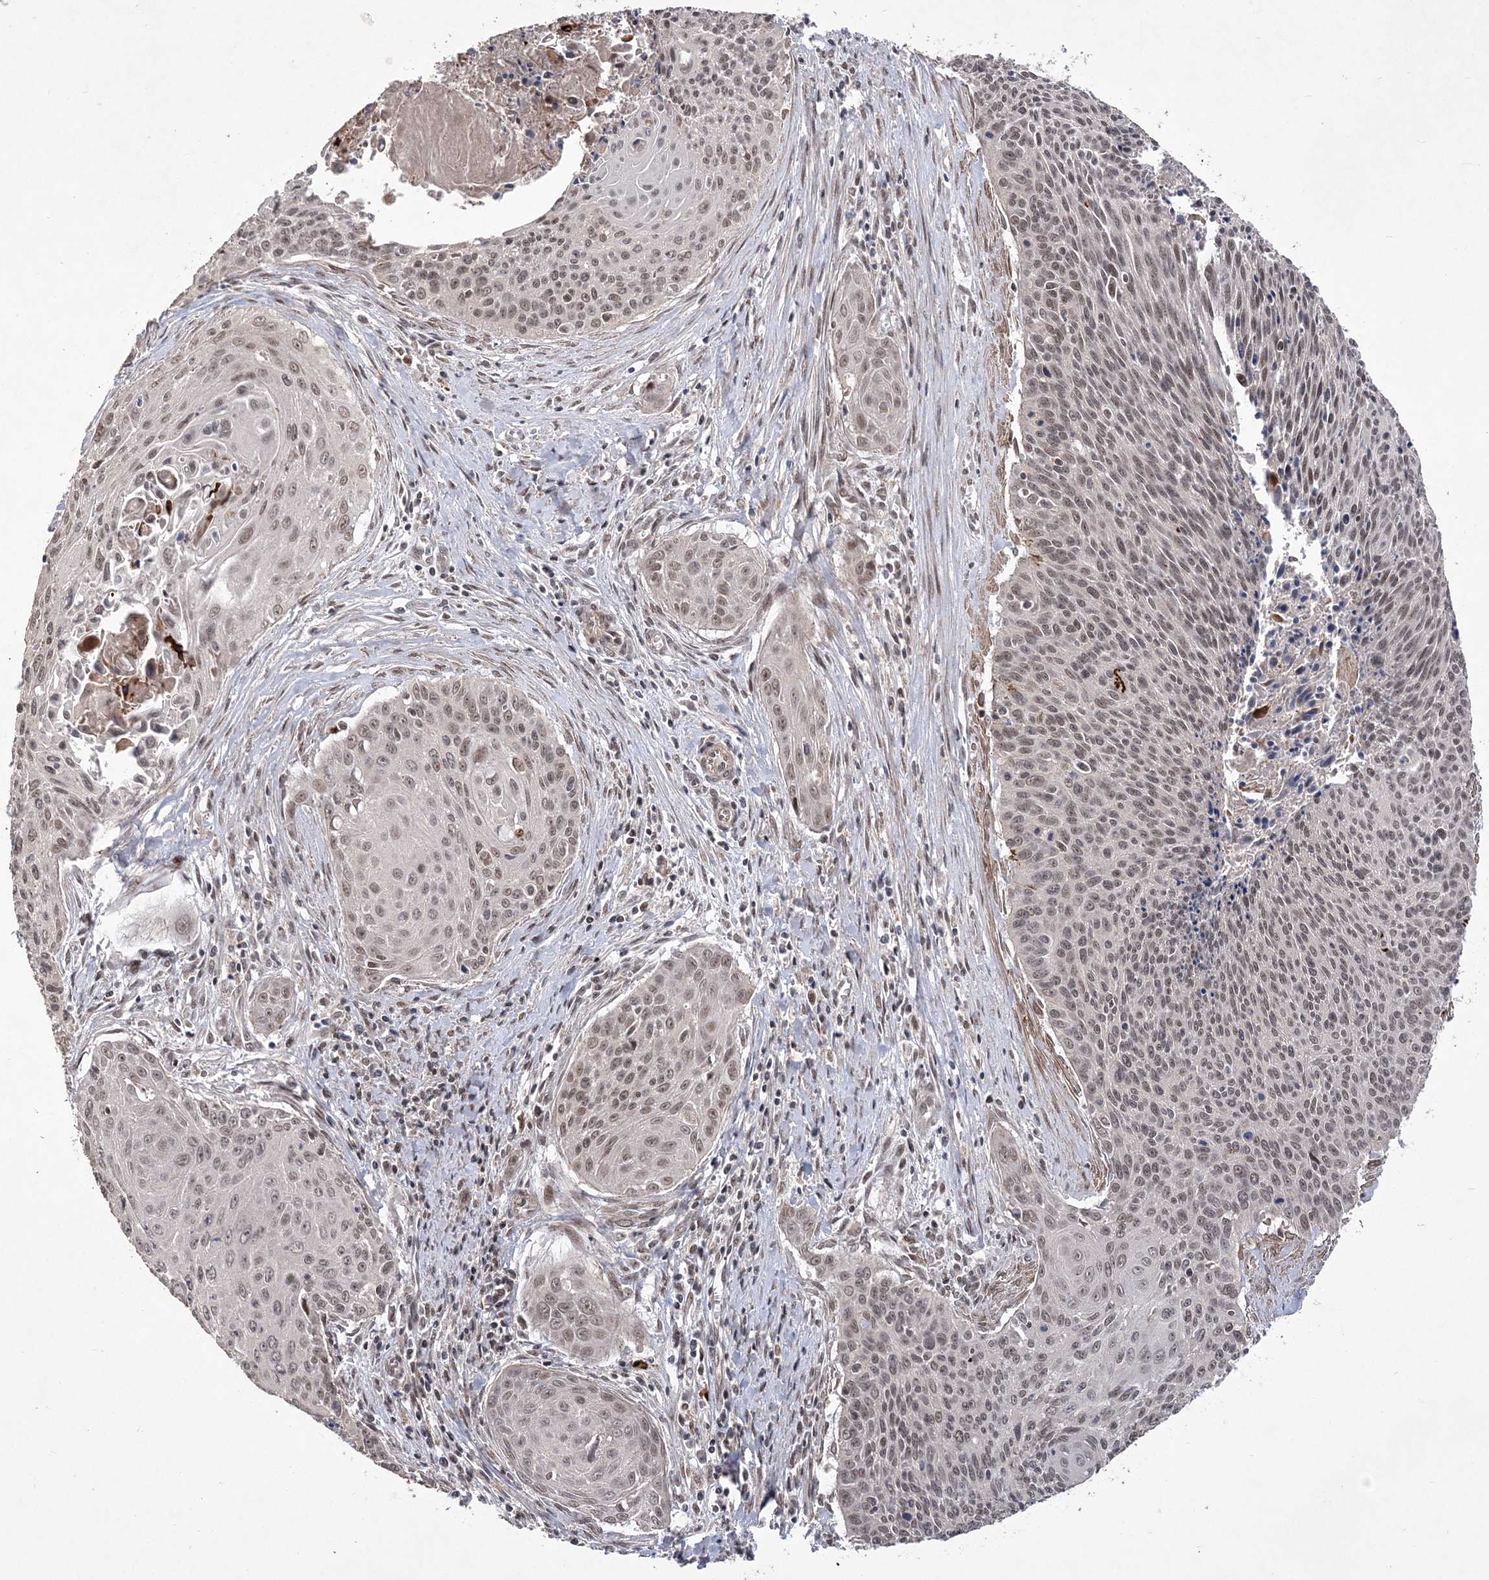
{"staining": {"intensity": "moderate", "quantity": ">75%", "location": "nuclear"}, "tissue": "cervical cancer", "cell_type": "Tumor cells", "image_type": "cancer", "snomed": [{"axis": "morphology", "description": "Squamous cell carcinoma, NOS"}, {"axis": "topography", "description": "Cervix"}], "caption": "Cervical squamous cell carcinoma tissue exhibits moderate nuclear positivity in approximately >75% of tumor cells", "gene": "BOD1L1", "patient": {"sex": "female", "age": 55}}